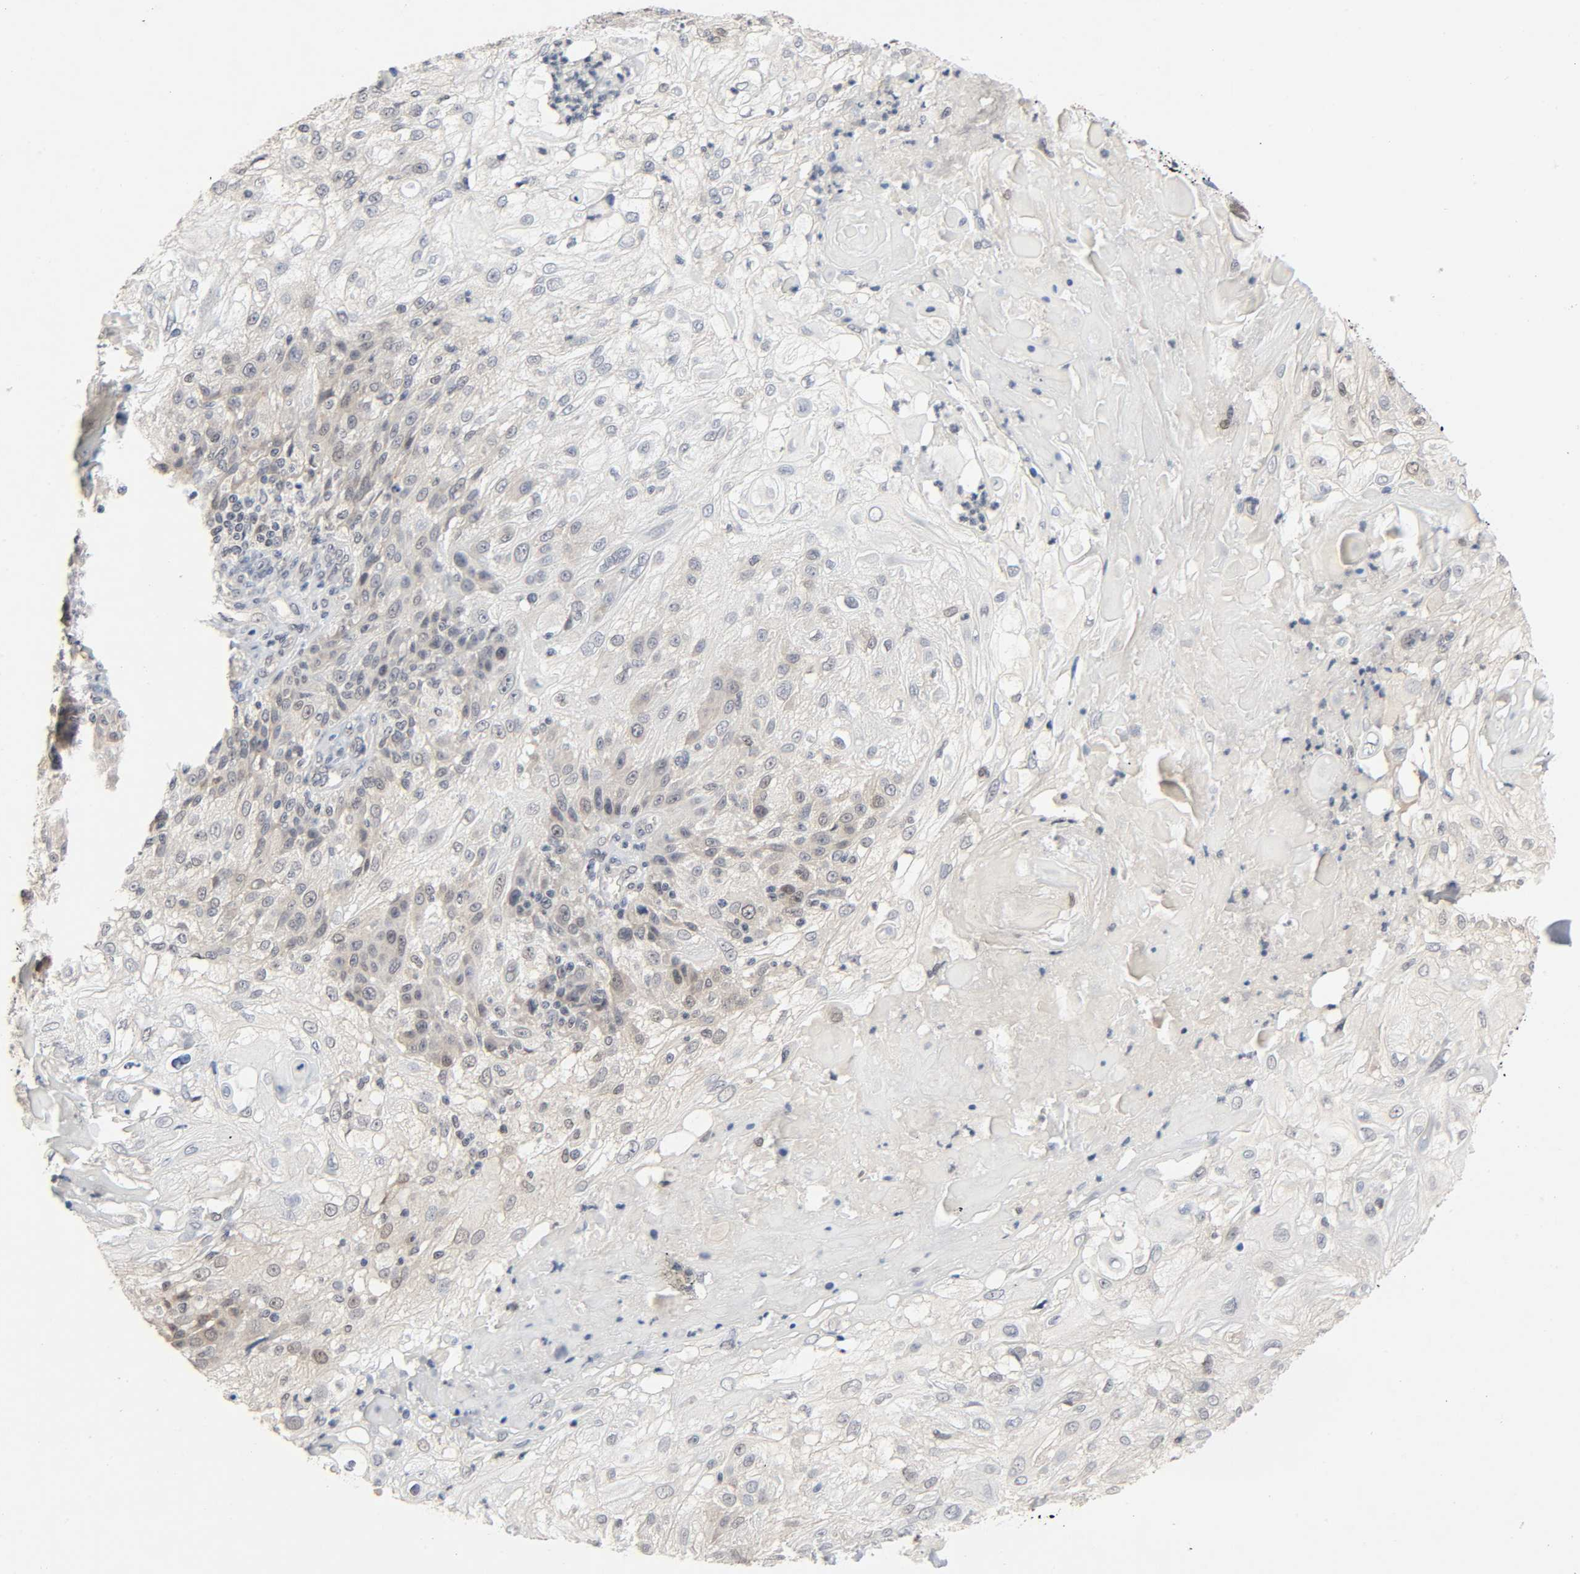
{"staining": {"intensity": "weak", "quantity": "25%-75%", "location": "cytoplasmic/membranous,nuclear"}, "tissue": "skin cancer", "cell_type": "Tumor cells", "image_type": "cancer", "snomed": [{"axis": "morphology", "description": "Normal tissue, NOS"}, {"axis": "morphology", "description": "Squamous cell carcinoma, NOS"}, {"axis": "topography", "description": "Skin"}], "caption": "The histopathology image demonstrates staining of skin cancer (squamous cell carcinoma), revealing weak cytoplasmic/membranous and nuclear protein staining (brown color) within tumor cells. The protein is stained brown, and the nuclei are stained in blue (DAB IHC with brightfield microscopy, high magnification).", "gene": "MAPKAPK5", "patient": {"sex": "female", "age": 83}}